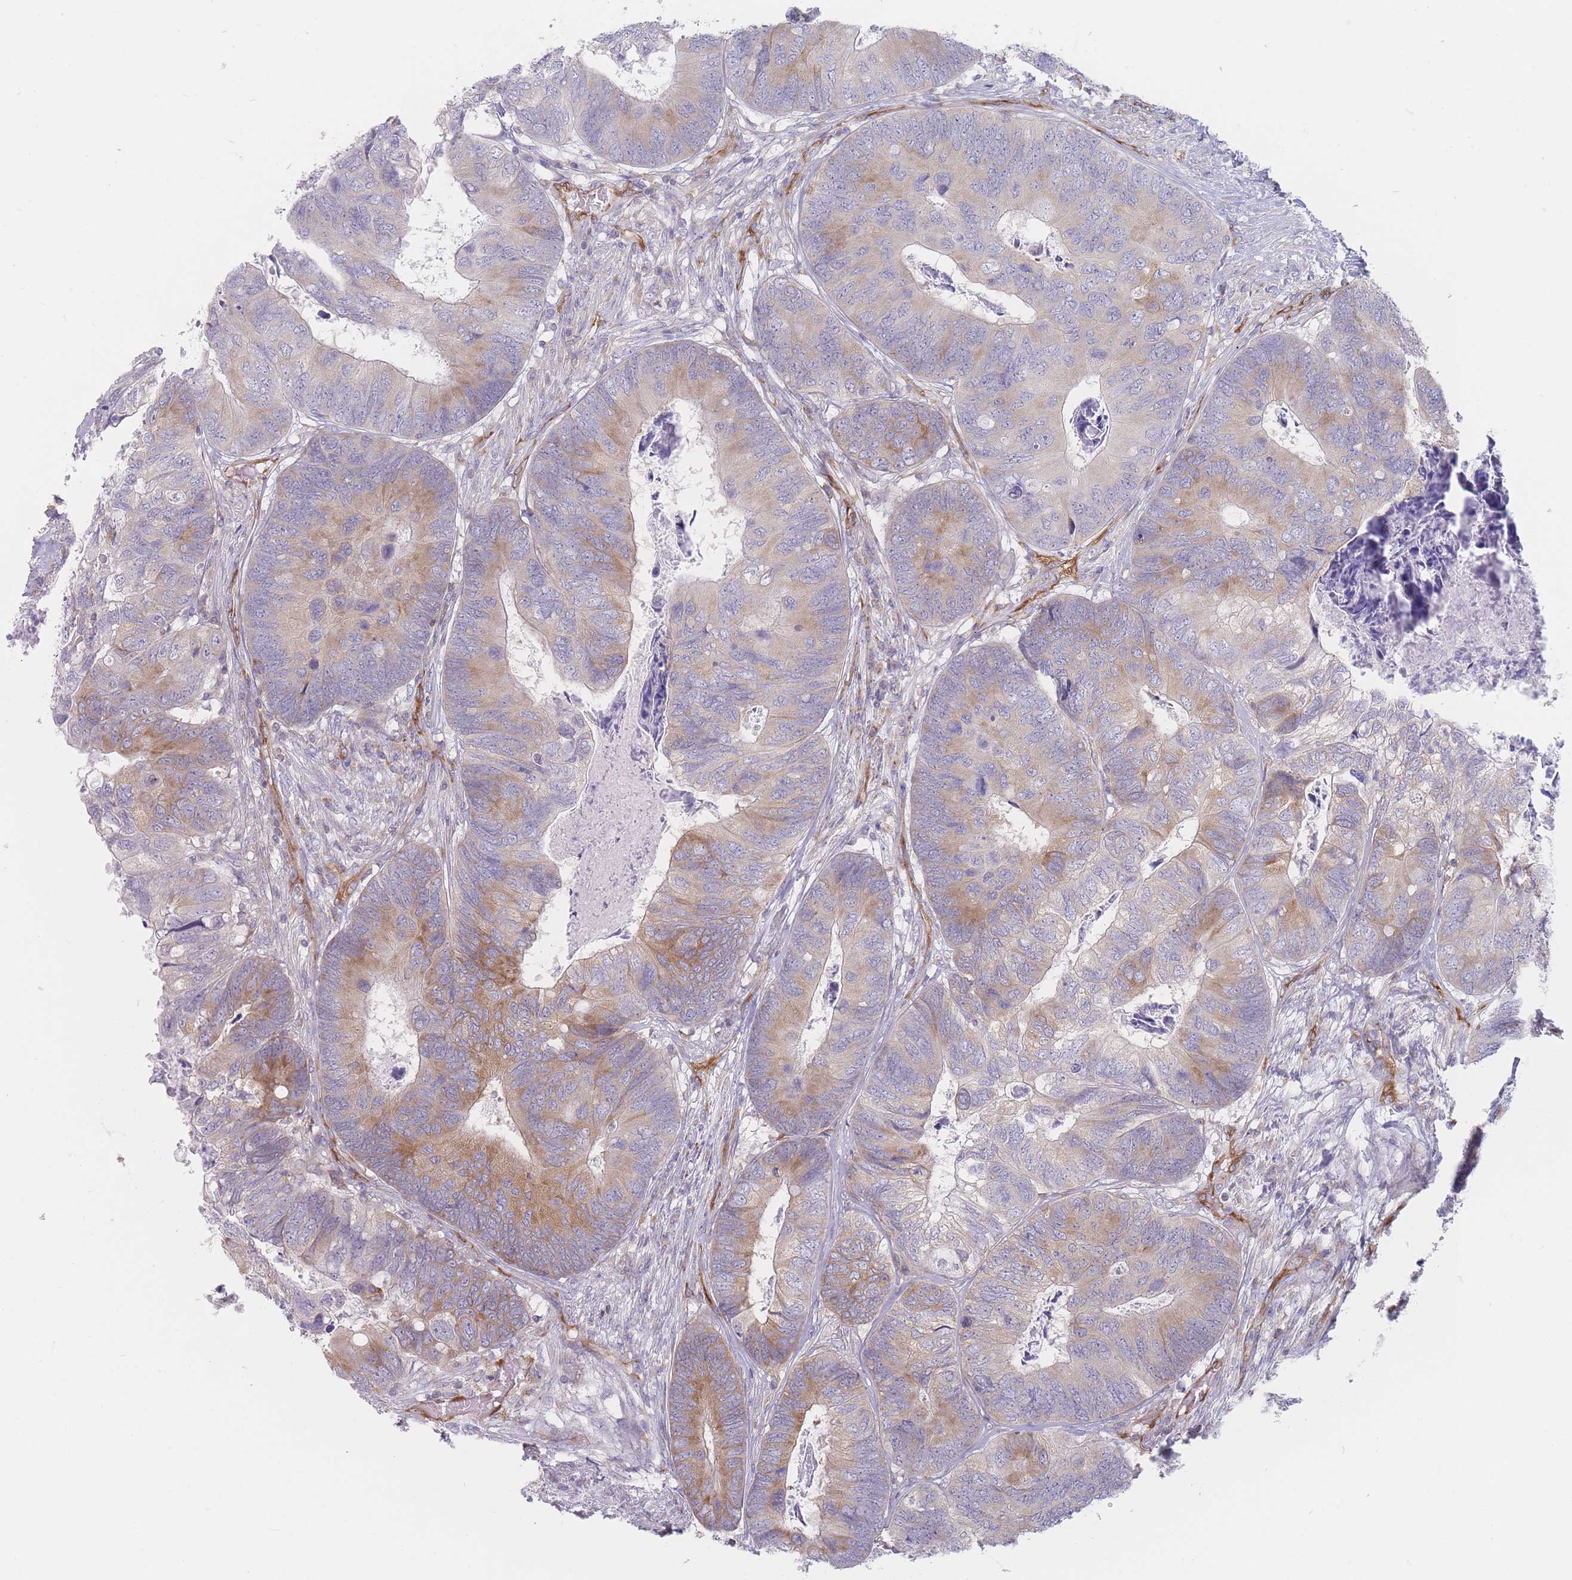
{"staining": {"intensity": "moderate", "quantity": "<25%", "location": "cytoplasmic/membranous"}, "tissue": "colorectal cancer", "cell_type": "Tumor cells", "image_type": "cancer", "snomed": [{"axis": "morphology", "description": "Adenocarcinoma, NOS"}, {"axis": "topography", "description": "Colon"}], "caption": "Tumor cells reveal low levels of moderate cytoplasmic/membranous staining in approximately <25% of cells in human colorectal adenocarcinoma. (Brightfield microscopy of DAB IHC at high magnification).", "gene": "MAP1S", "patient": {"sex": "female", "age": 67}}